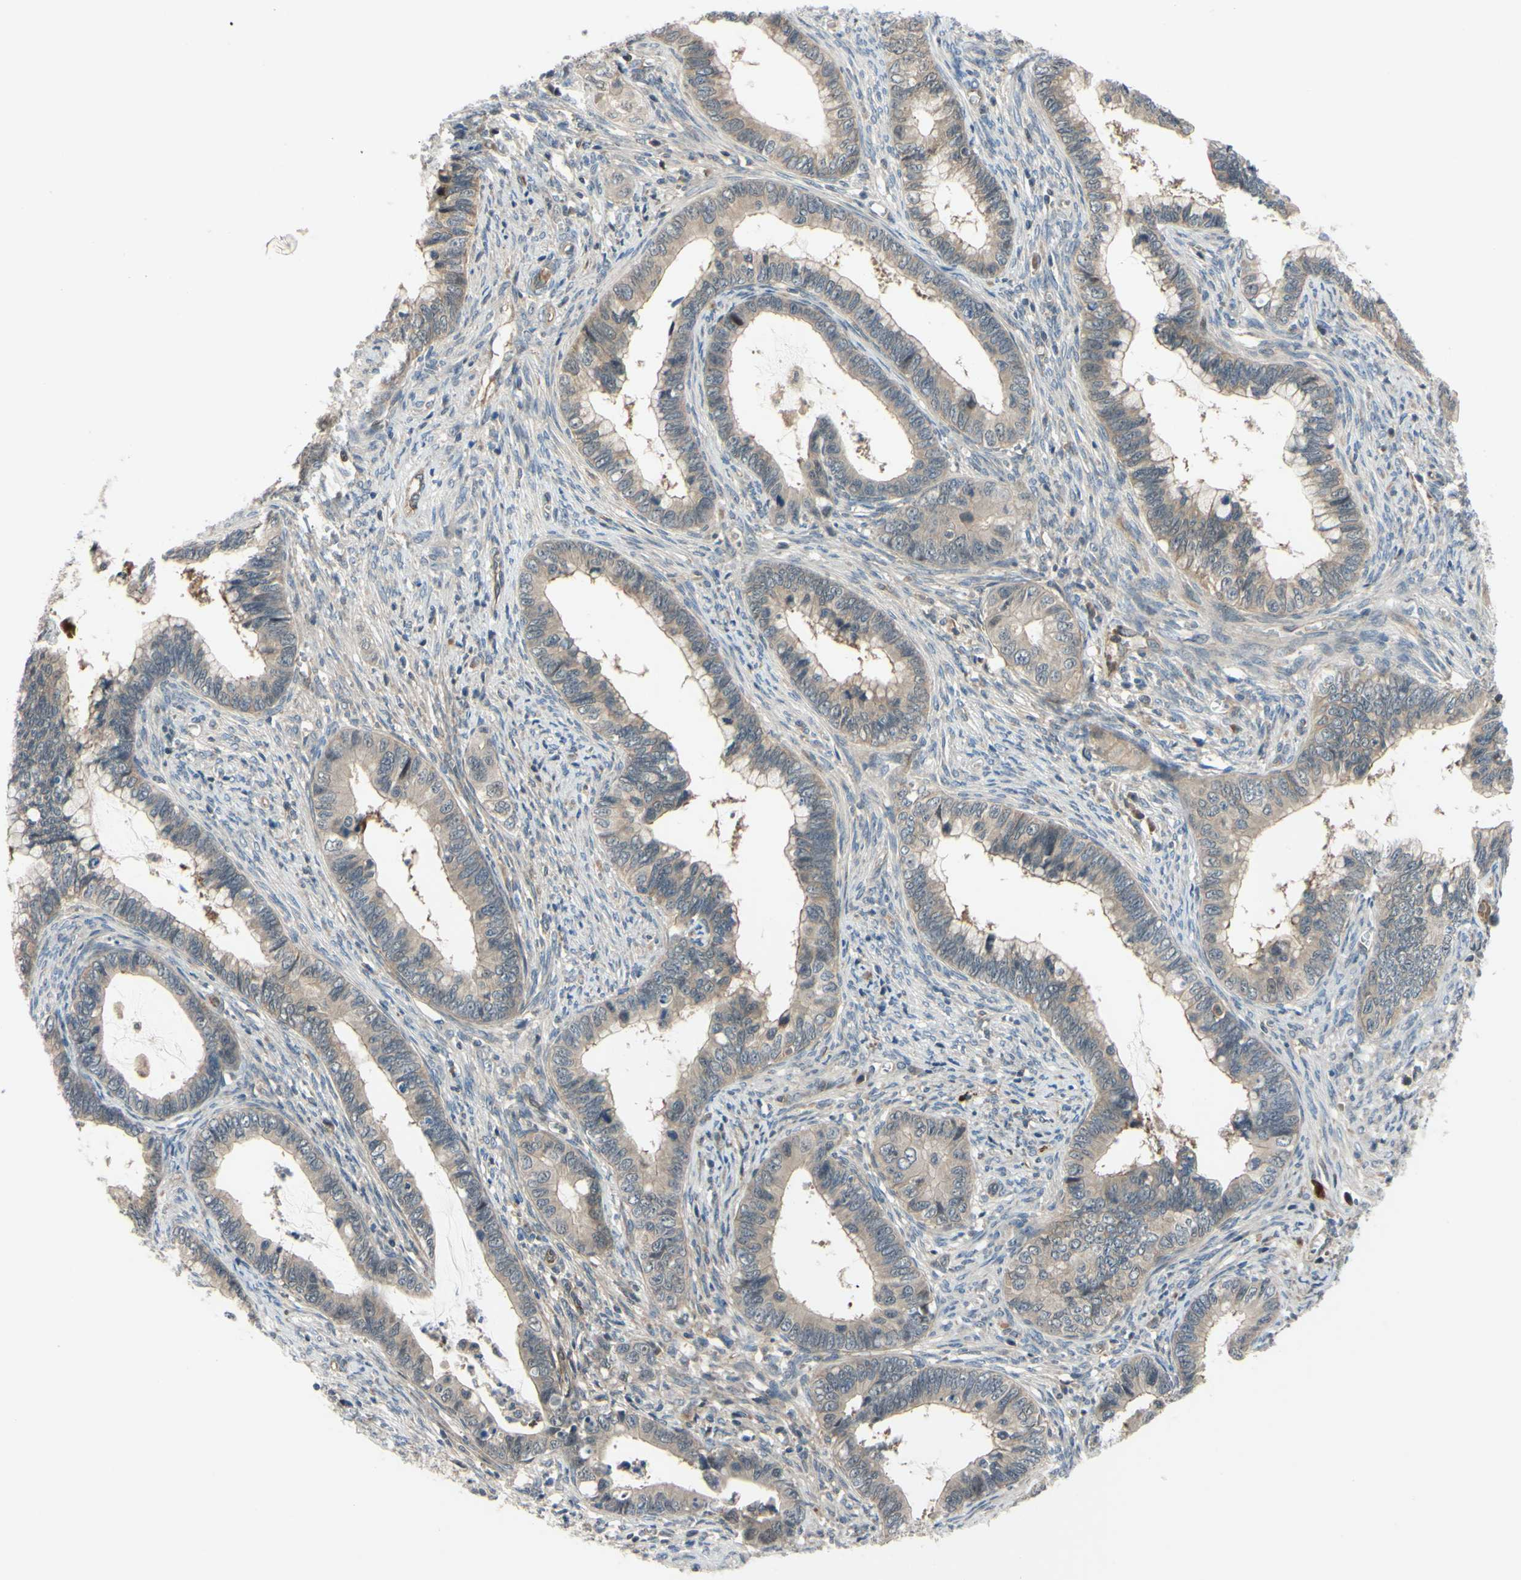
{"staining": {"intensity": "moderate", "quantity": ">75%", "location": "cytoplasmic/membranous"}, "tissue": "cervical cancer", "cell_type": "Tumor cells", "image_type": "cancer", "snomed": [{"axis": "morphology", "description": "Adenocarcinoma, NOS"}, {"axis": "topography", "description": "Cervix"}], "caption": "Immunohistochemistry histopathology image of neoplastic tissue: human cervical adenocarcinoma stained using IHC reveals medium levels of moderate protein expression localized specifically in the cytoplasmic/membranous of tumor cells, appearing as a cytoplasmic/membranous brown color.", "gene": "COMMD9", "patient": {"sex": "female", "age": 44}}